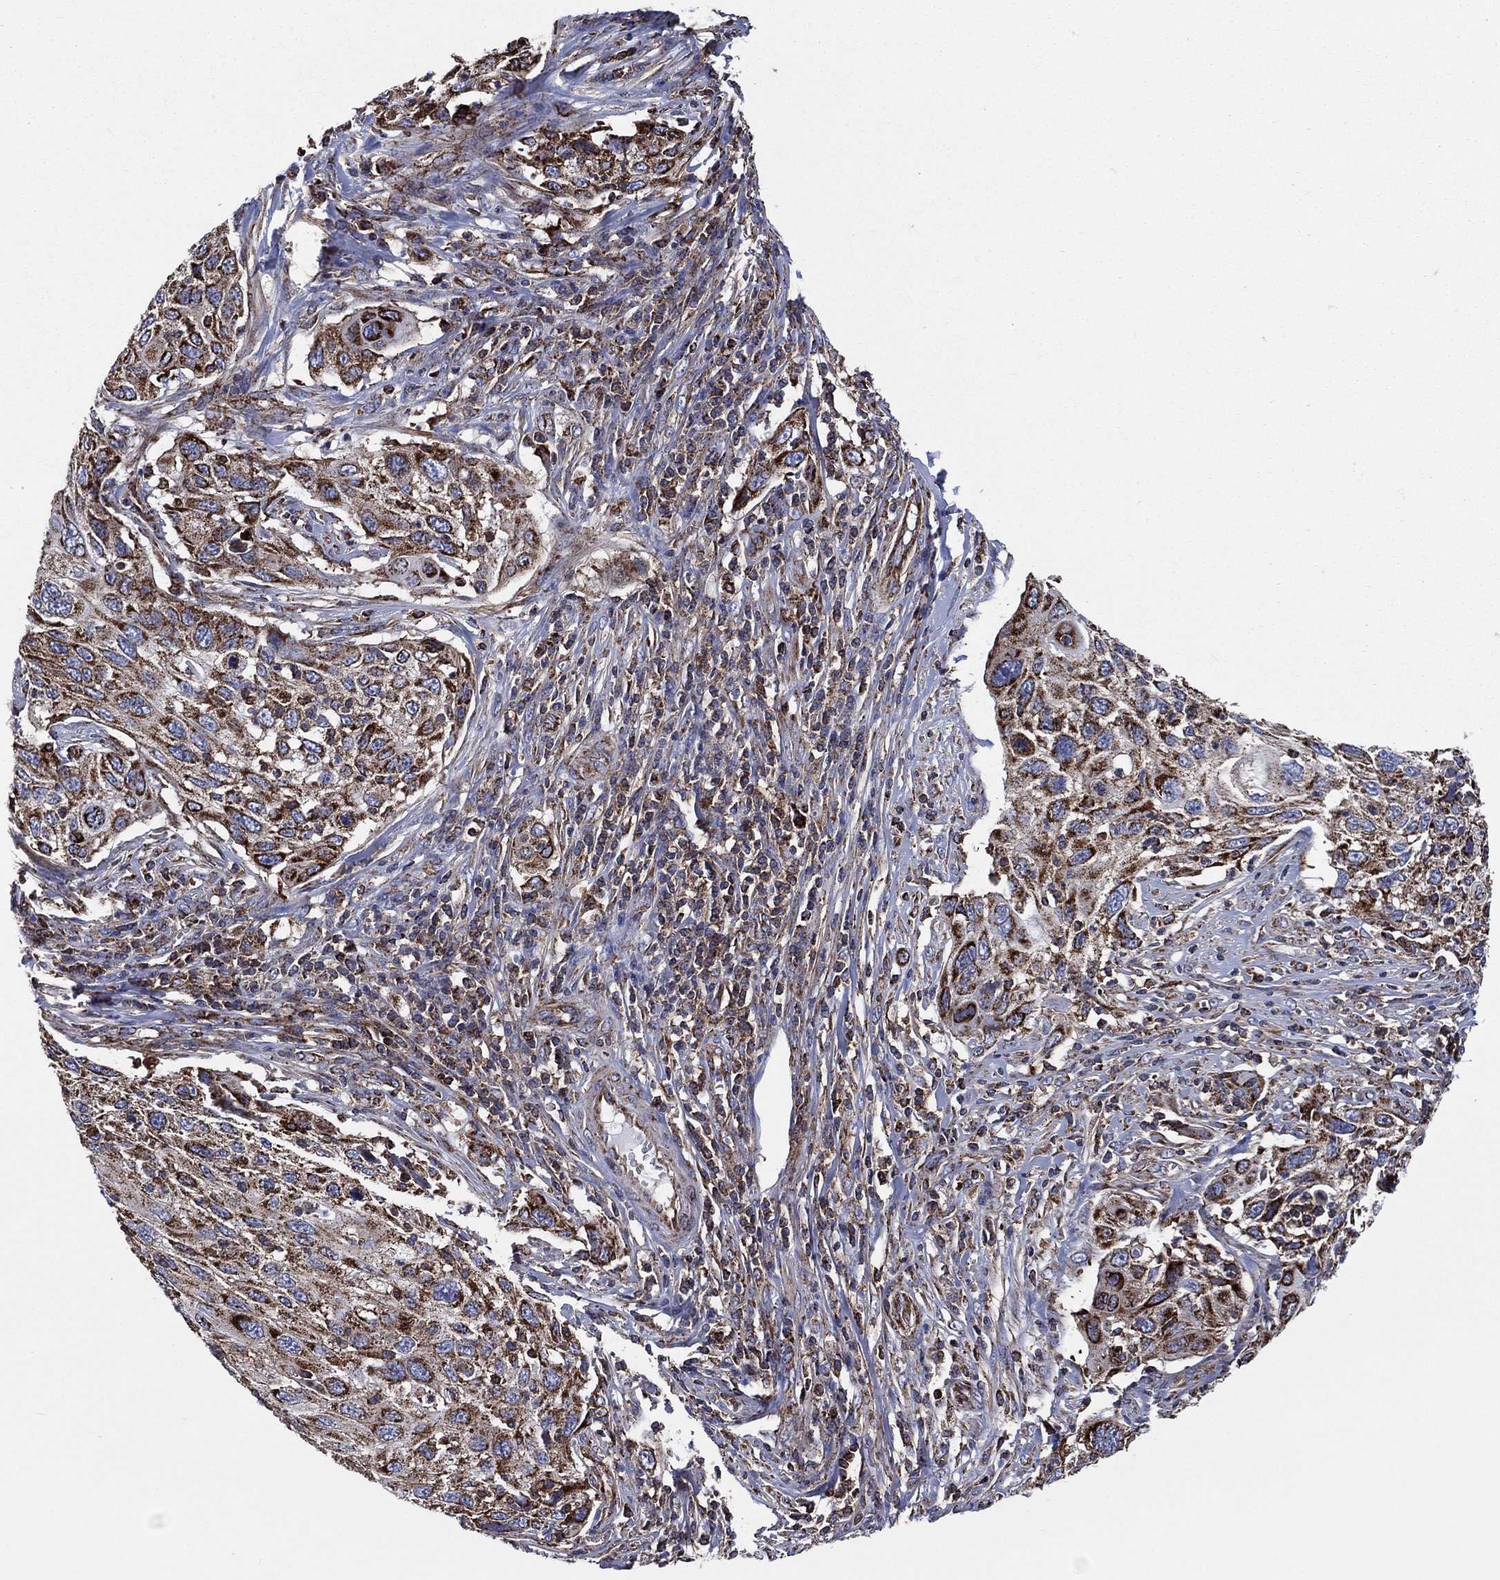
{"staining": {"intensity": "strong", "quantity": ">75%", "location": "cytoplasmic/membranous"}, "tissue": "cervical cancer", "cell_type": "Tumor cells", "image_type": "cancer", "snomed": [{"axis": "morphology", "description": "Squamous cell carcinoma, NOS"}, {"axis": "topography", "description": "Cervix"}], "caption": "The micrograph displays staining of cervical cancer (squamous cell carcinoma), revealing strong cytoplasmic/membranous protein staining (brown color) within tumor cells.", "gene": "ANKRD37", "patient": {"sex": "female", "age": 70}}